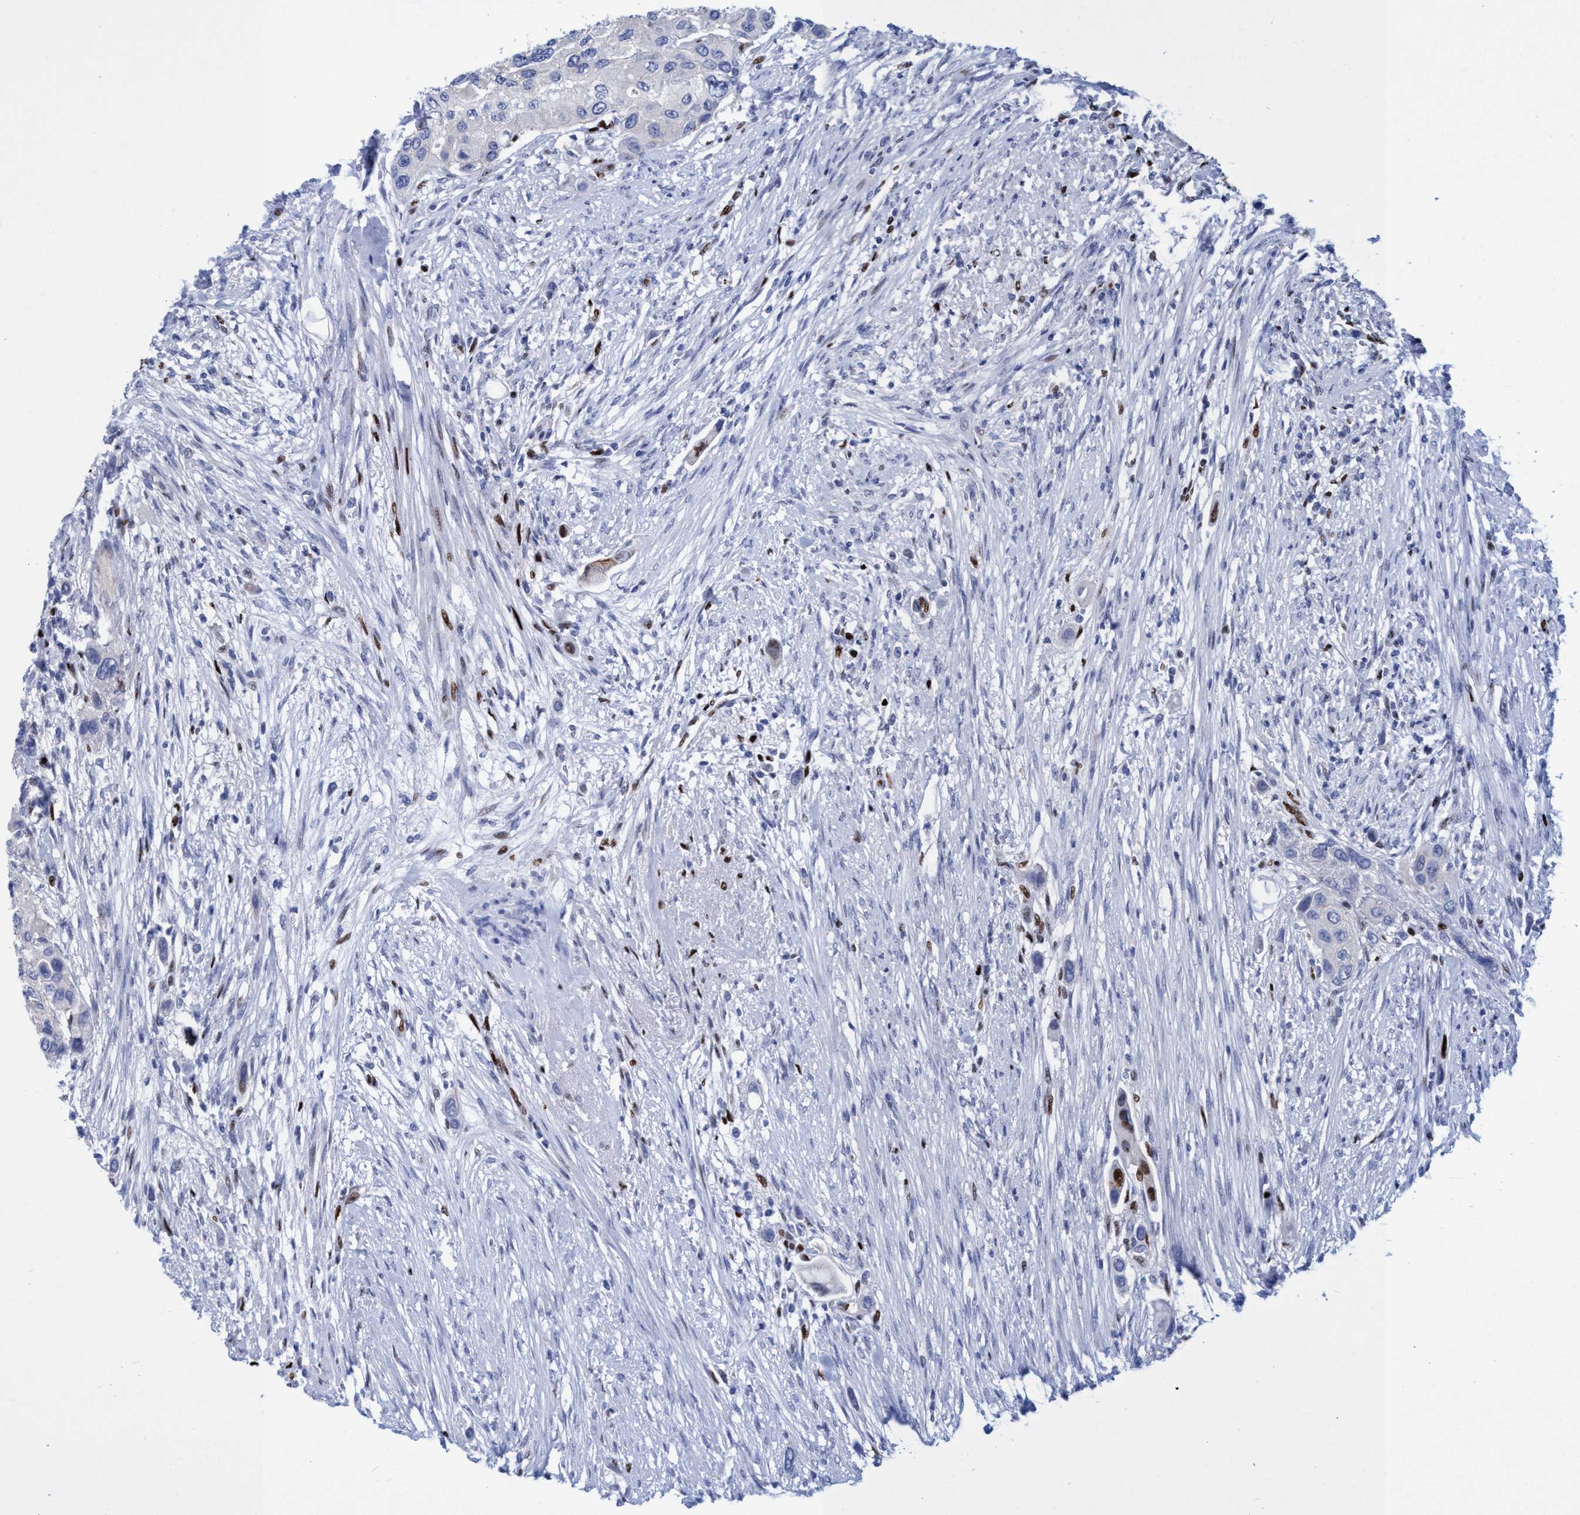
{"staining": {"intensity": "moderate", "quantity": "<25%", "location": "nuclear"}, "tissue": "urothelial cancer", "cell_type": "Tumor cells", "image_type": "cancer", "snomed": [{"axis": "morphology", "description": "Urothelial carcinoma, High grade"}, {"axis": "topography", "description": "Urinary bladder"}], "caption": "Approximately <25% of tumor cells in human urothelial cancer demonstrate moderate nuclear protein staining as visualized by brown immunohistochemical staining.", "gene": "R3HCC1", "patient": {"sex": "female", "age": 56}}